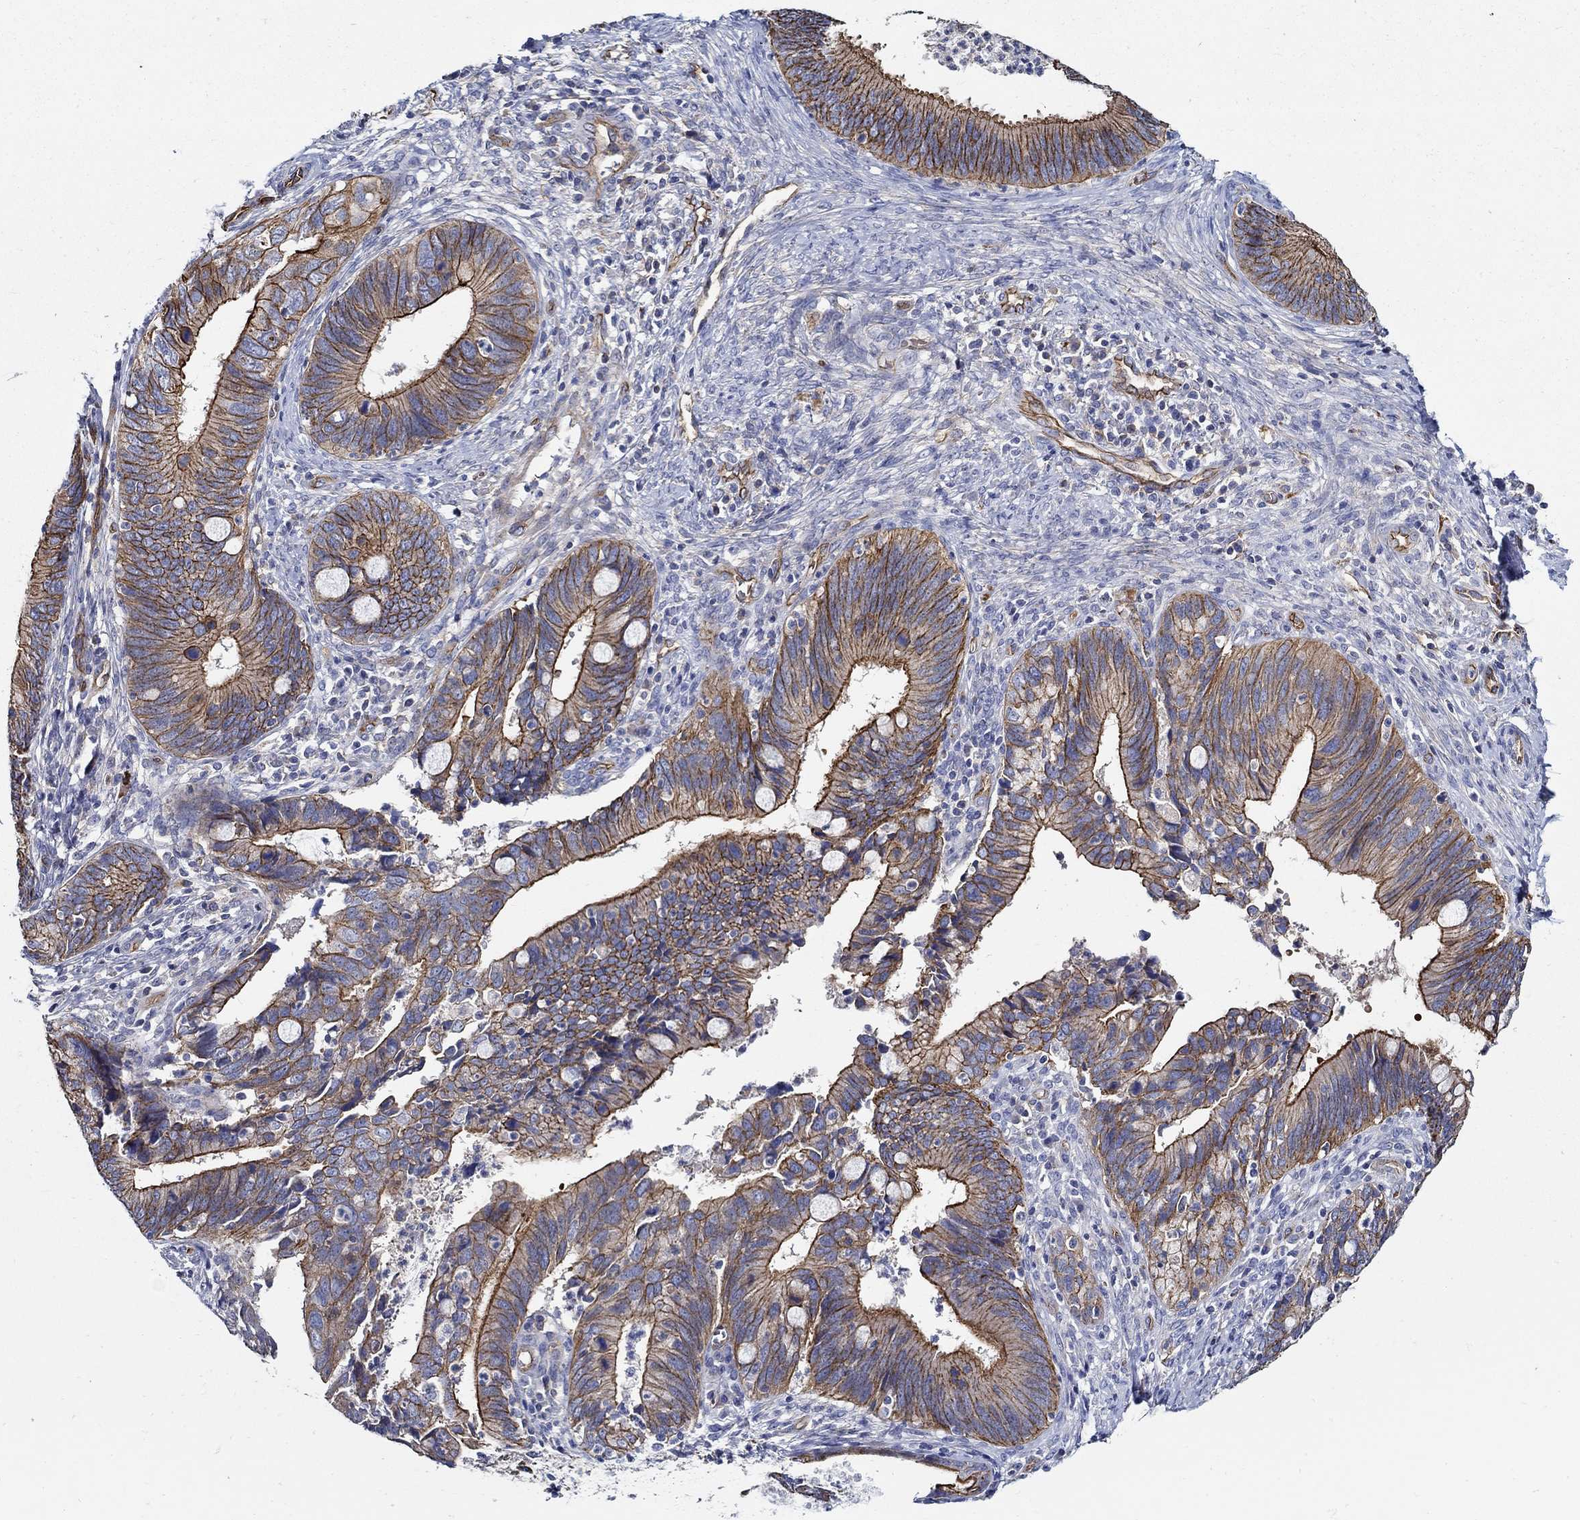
{"staining": {"intensity": "strong", "quantity": ">75%", "location": "cytoplasmic/membranous"}, "tissue": "cervical cancer", "cell_type": "Tumor cells", "image_type": "cancer", "snomed": [{"axis": "morphology", "description": "Adenocarcinoma, NOS"}, {"axis": "topography", "description": "Cervix"}], "caption": "Tumor cells demonstrate high levels of strong cytoplasmic/membranous expression in approximately >75% of cells in human cervical cancer.", "gene": "APBB3", "patient": {"sex": "female", "age": 42}}